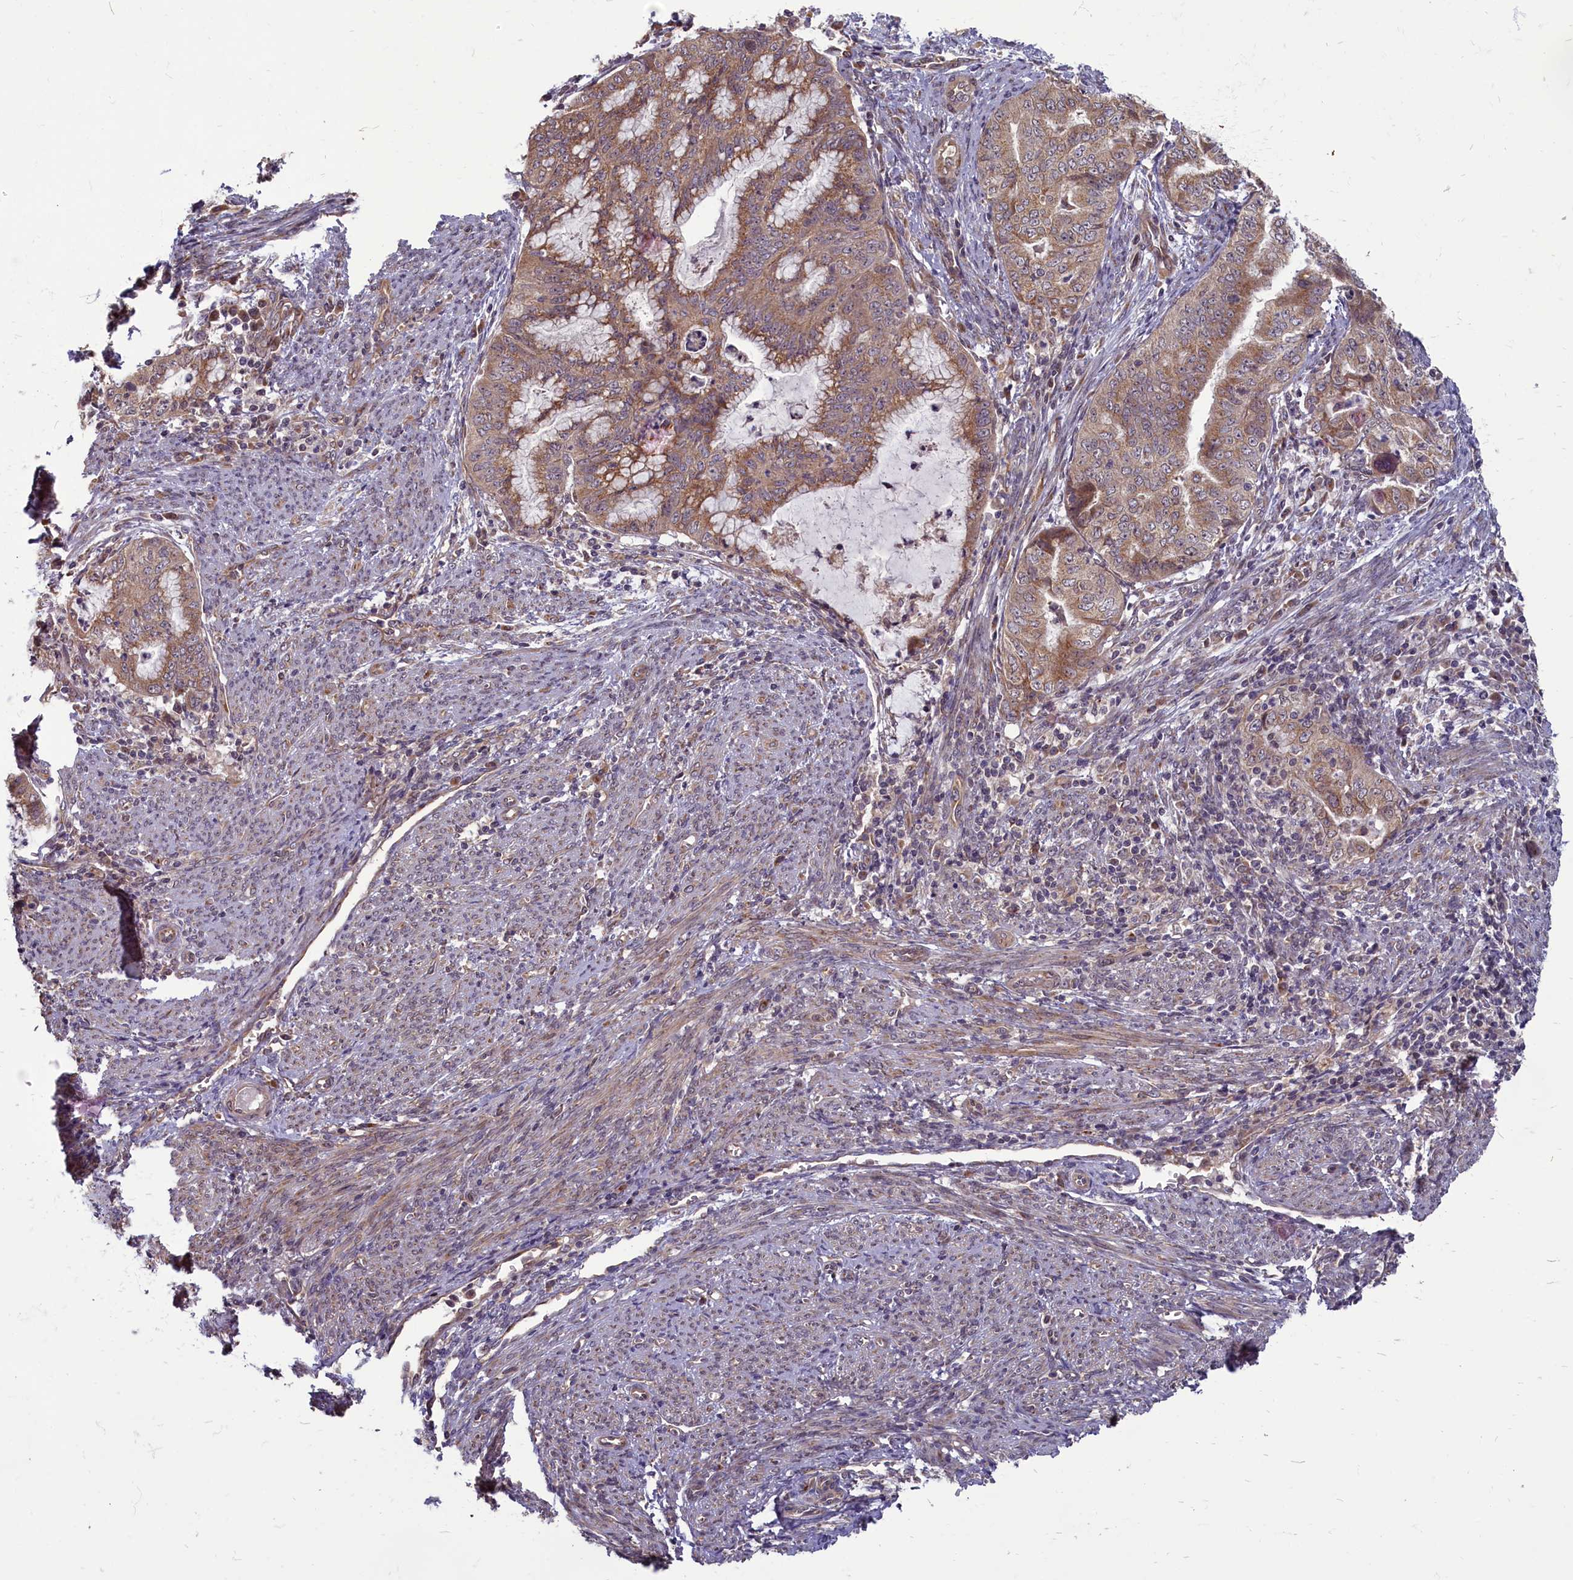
{"staining": {"intensity": "moderate", "quantity": ">75%", "location": "cytoplasmic/membranous"}, "tissue": "endometrial cancer", "cell_type": "Tumor cells", "image_type": "cancer", "snomed": [{"axis": "morphology", "description": "Adenocarcinoma, NOS"}, {"axis": "topography", "description": "Endometrium"}], "caption": "Protein analysis of endometrial cancer tissue reveals moderate cytoplasmic/membranous expression in about >75% of tumor cells. (DAB (3,3'-diaminobenzidine) = brown stain, brightfield microscopy at high magnification).", "gene": "MYCBP", "patient": {"sex": "female", "age": 79}}